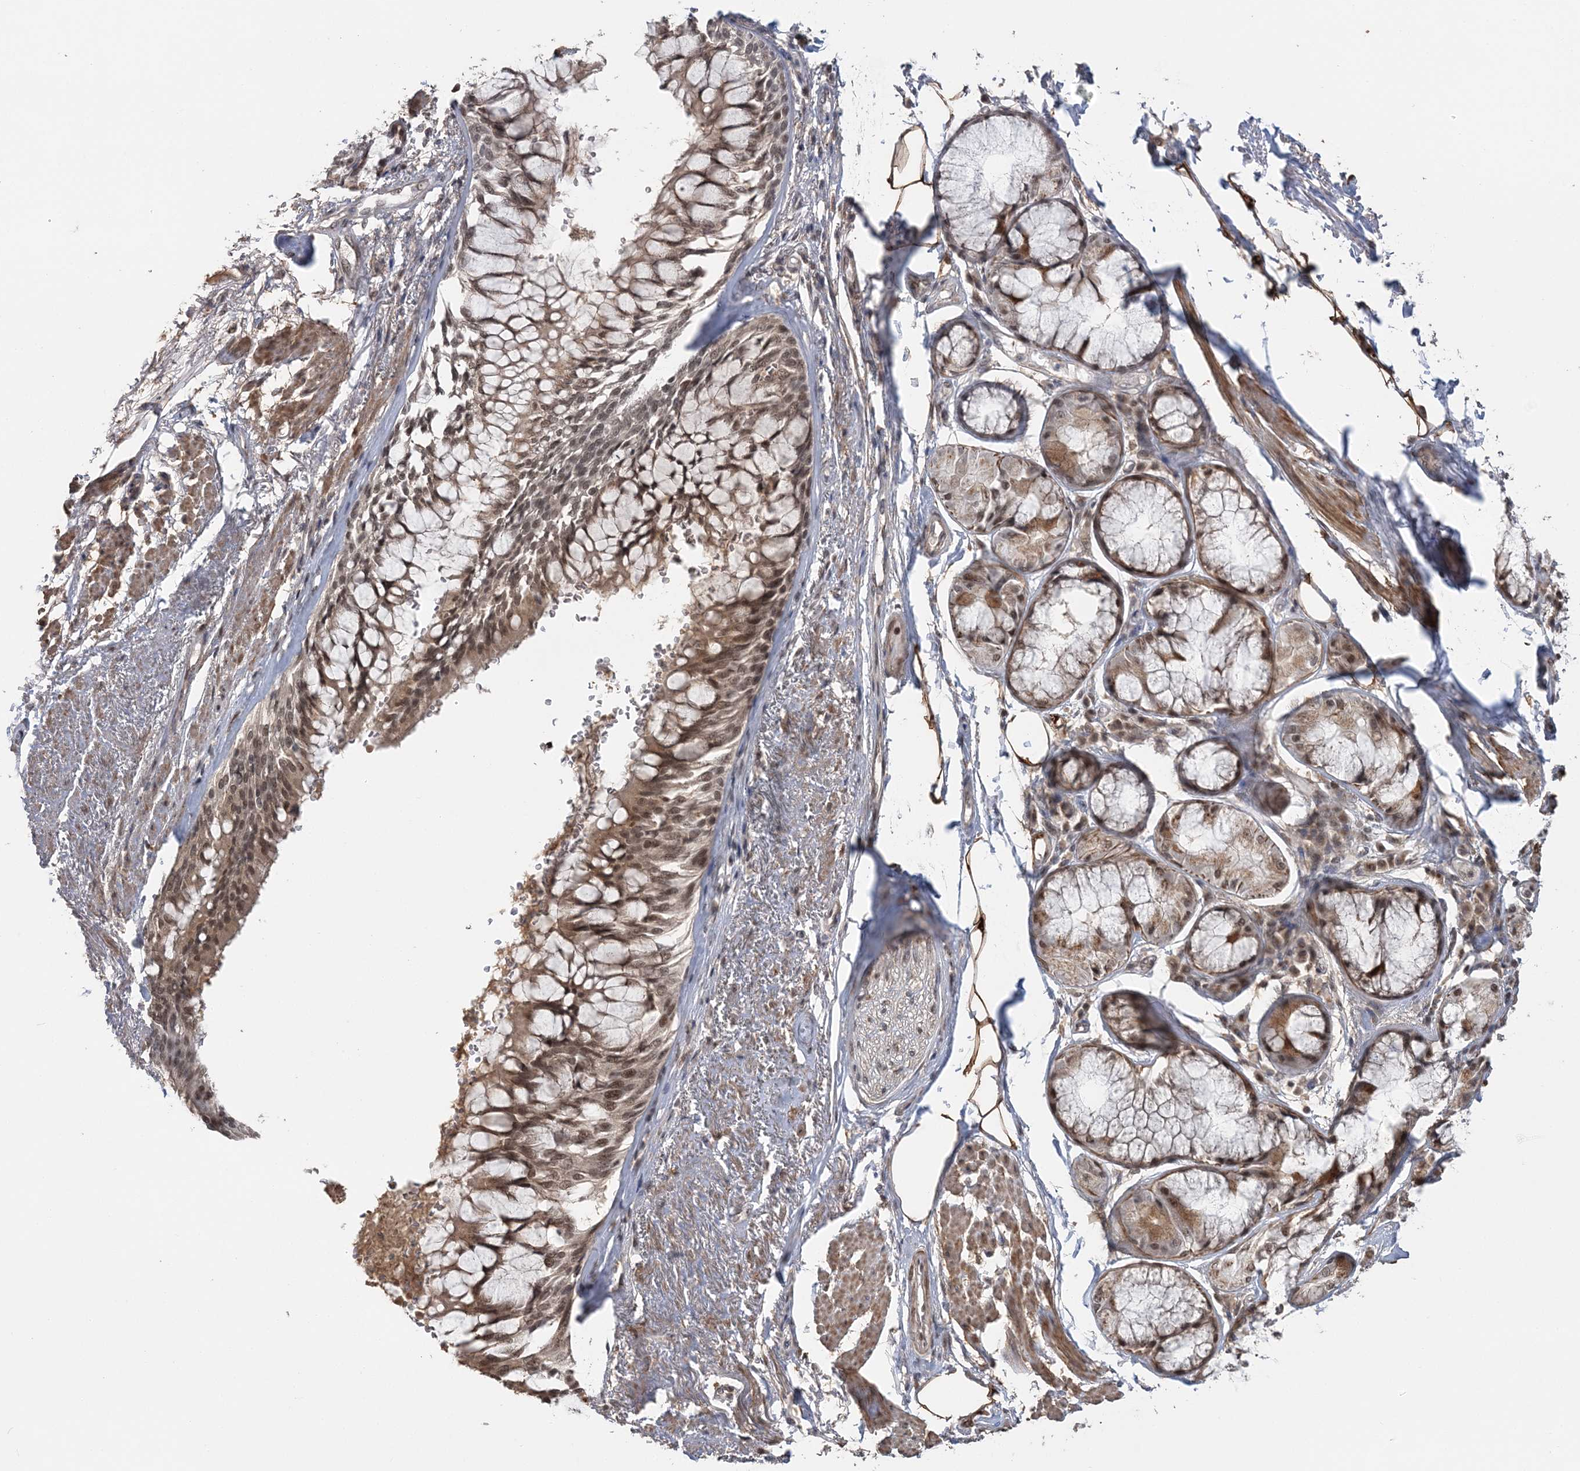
{"staining": {"intensity": "moderate", "quantity": ">75%", "location": "cytoplasmic/membranous,nuclear"}, "tissue": "adipose tissue", "cell_type": "Adipocytes", "image_type": "normal", "snomed": [{"axis": "morphology", "description": "Normal tissue, NOS"}, {"axis": "topography", "description": "Bronchus"}], "caption": "Protein analysis of normal adipose tissue demonstrates moderate cytoplasmic/membranous,nuclear staining in approximately >75% of adipocytes. (Stains: DAB in brown, nuclei in blue, Microscopy: brightfield microscopy at high magnification).", "gene": "TSHZ2", "patient": {"sex": "male", "age": 66}}